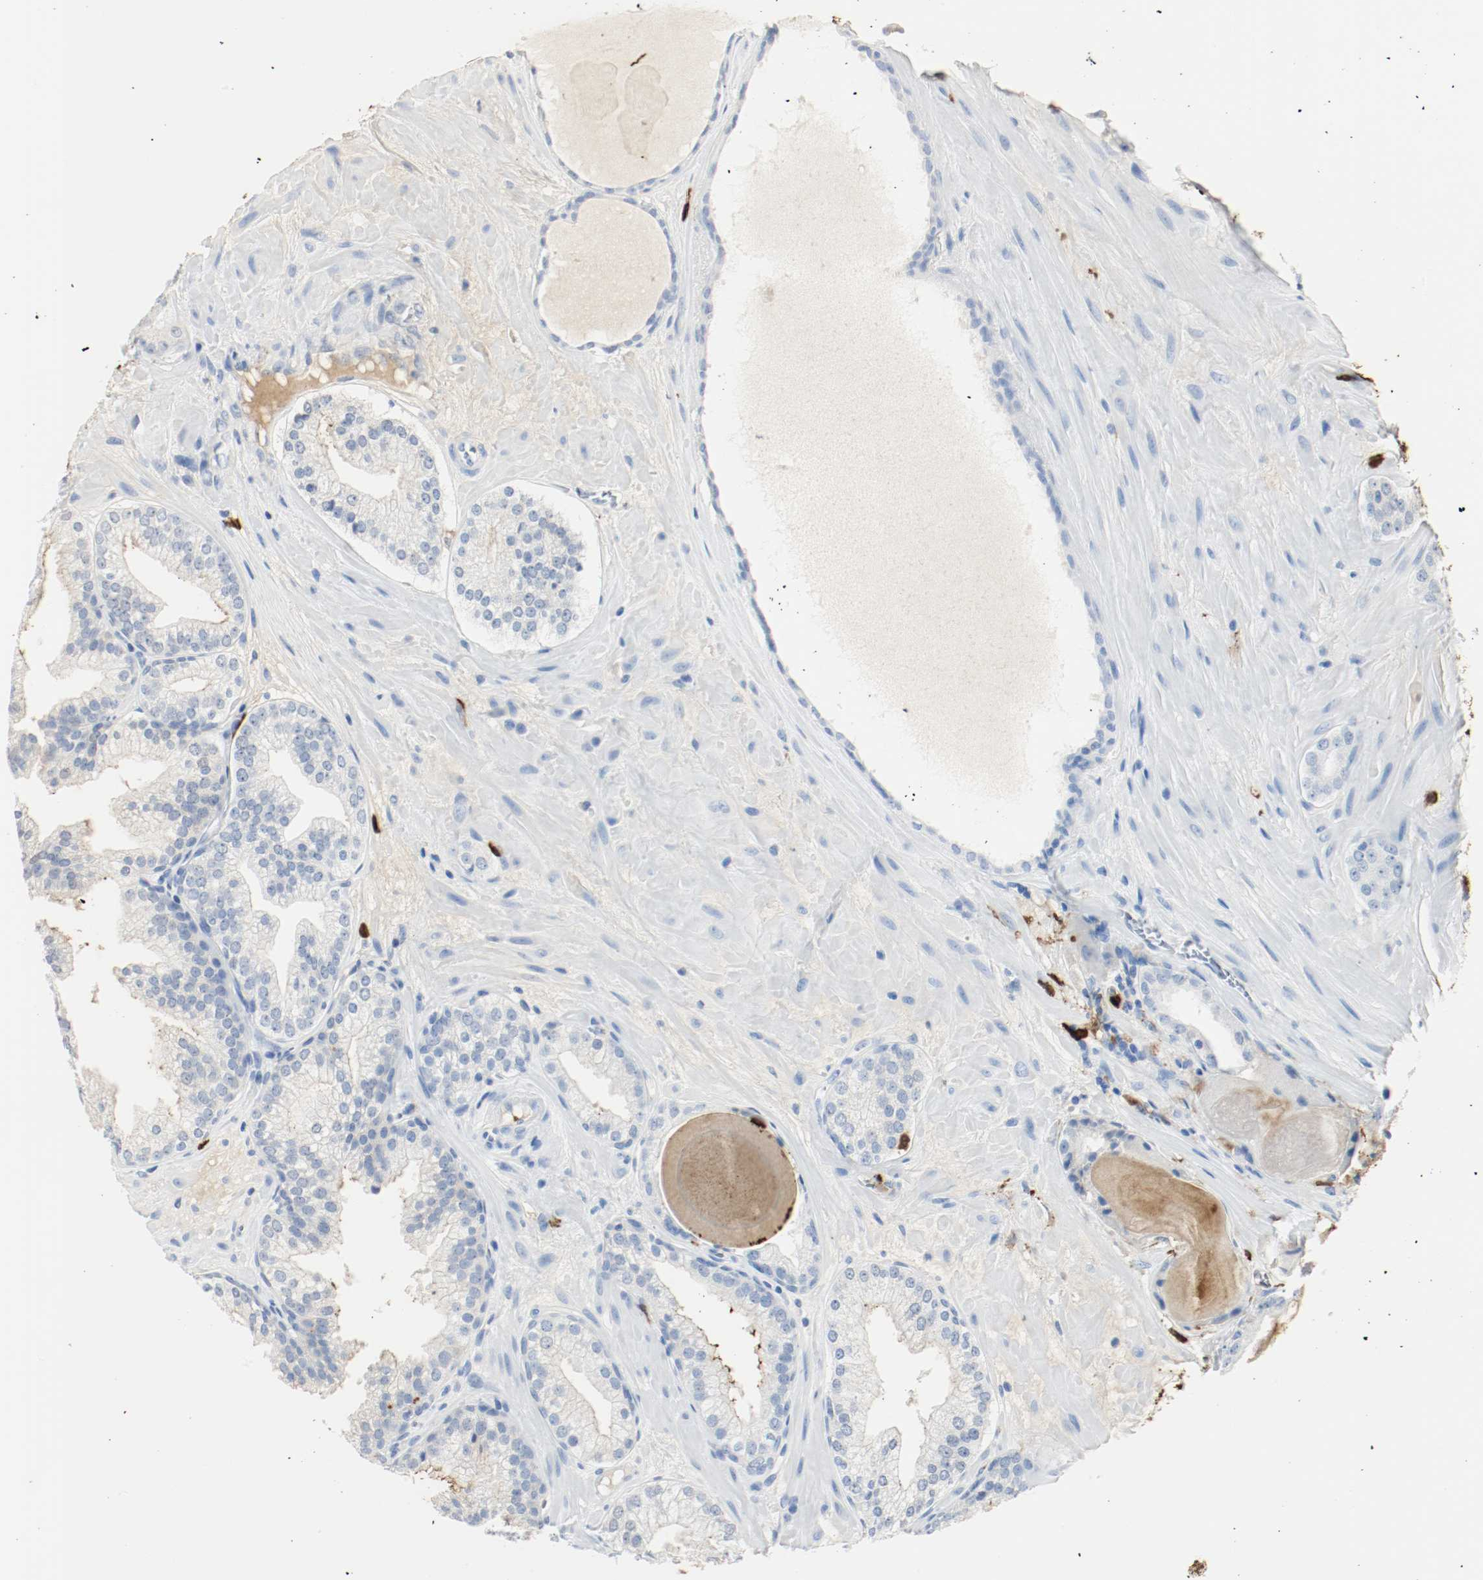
{"staining": {"intensity": "weak", "quantity": "<25%", "location": "cytoplasmic/membranous"}, "tissue": "prostate cancer", "cell_type": "Tumor cells", "image_type": "cancer", "snomed": [{"axis": "morphology", "description": "Adenocarcinoma, High grade"}, {"axis": "topography", "description": "Prostate"}], "caption": "The image exhibits no staining of tumor cells in prostate cancer.", "gene": "S100A9", "patient": {"sex": "male", "age": 68}}